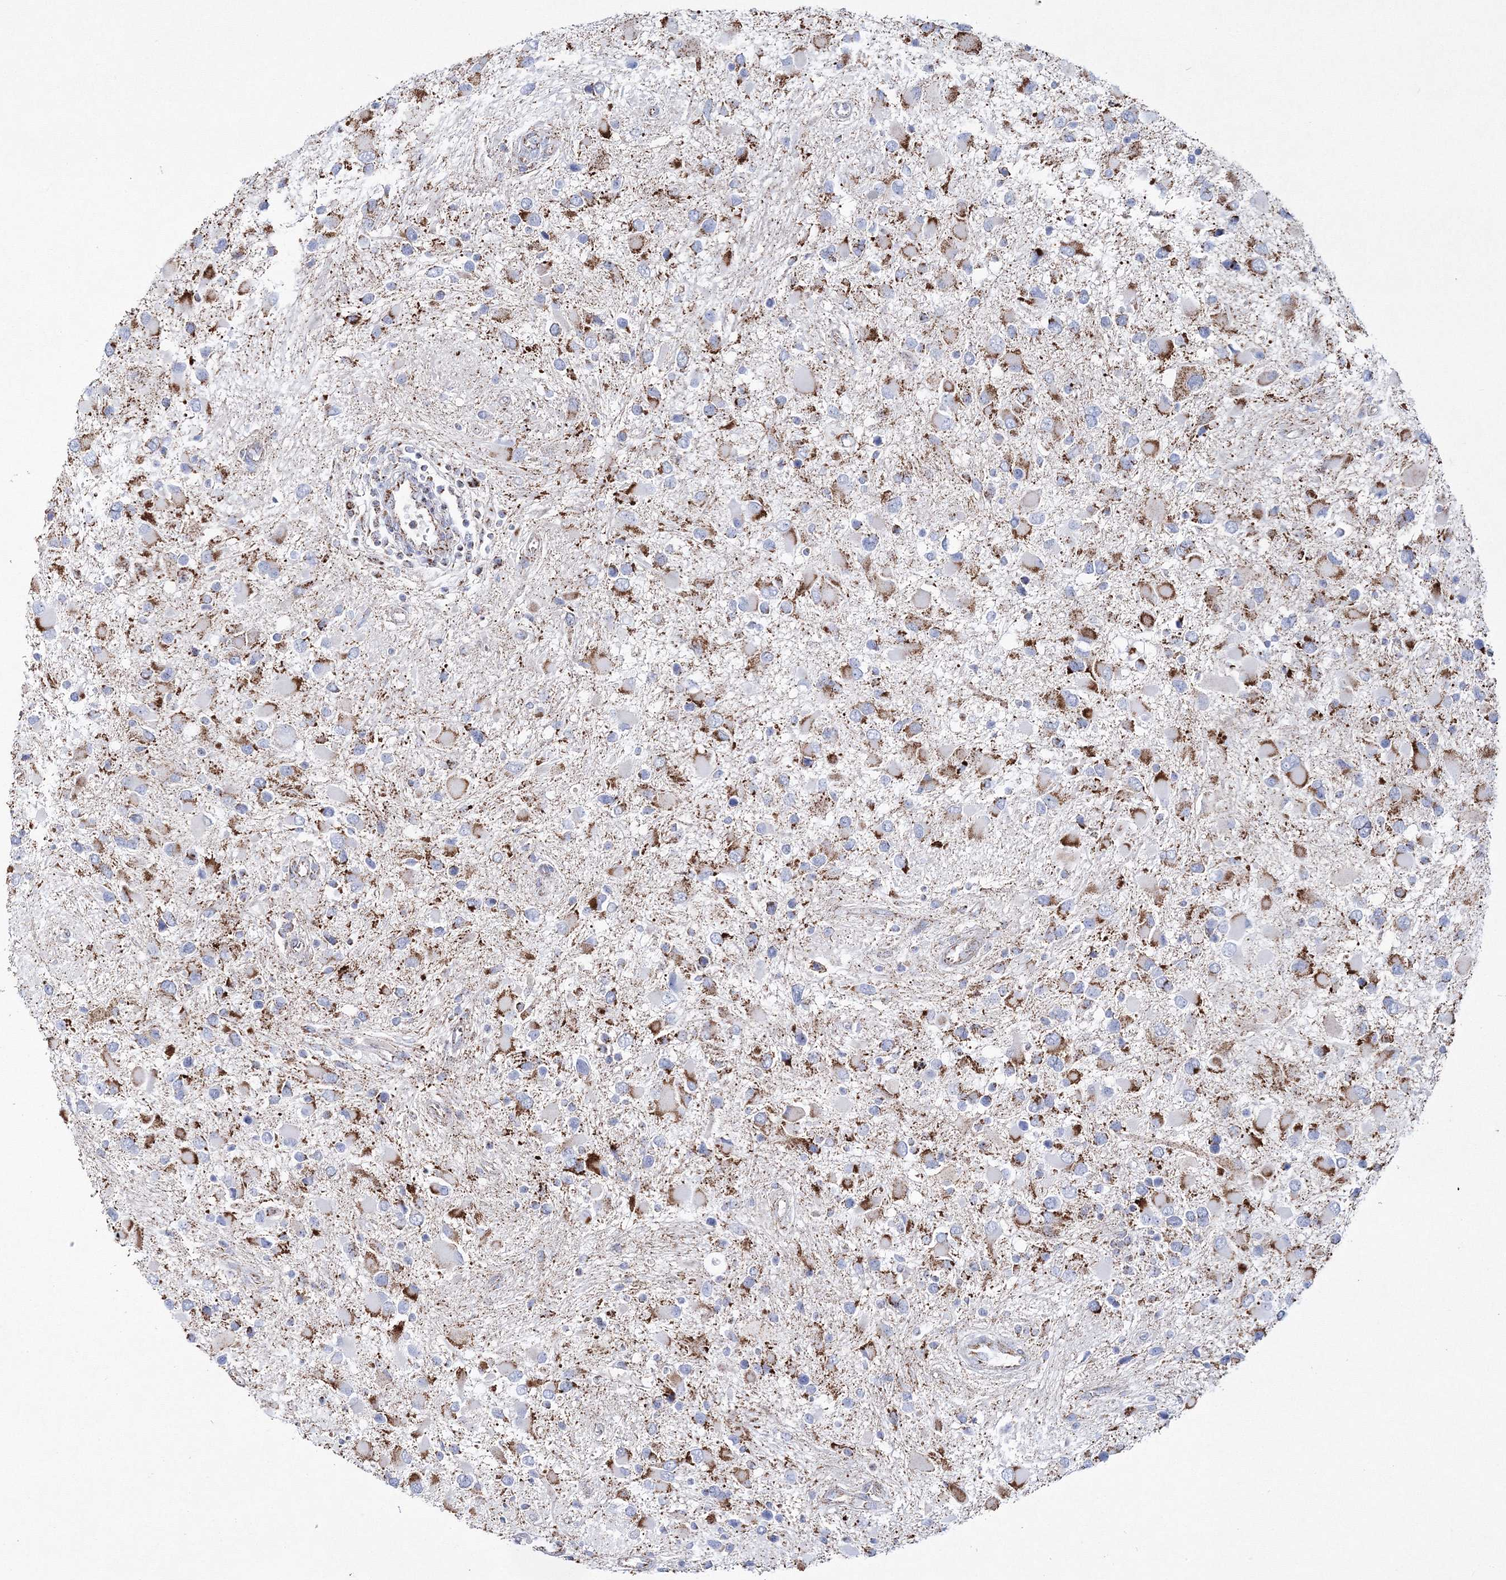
{"staining": {"intensity": "strong", "quantity": "25%-75%", "location": "cytoplasmic/membranous"}, "tissue": "glioma", "cell_type": "Tumor cells", "image_type": "cancer", "snomed": [{"axis": "morphology", "description": "Glioma, malignant, High grade"}, {"axis": "topography", "description": "Brain"}], "caption": "A photomicrograph of glioma stained for a protein exhibits strong cytoplasmic/membranous brown staining in tumor cells.", "gene": "HIBCH", "patient": {"sex": "male", "age": 53}}